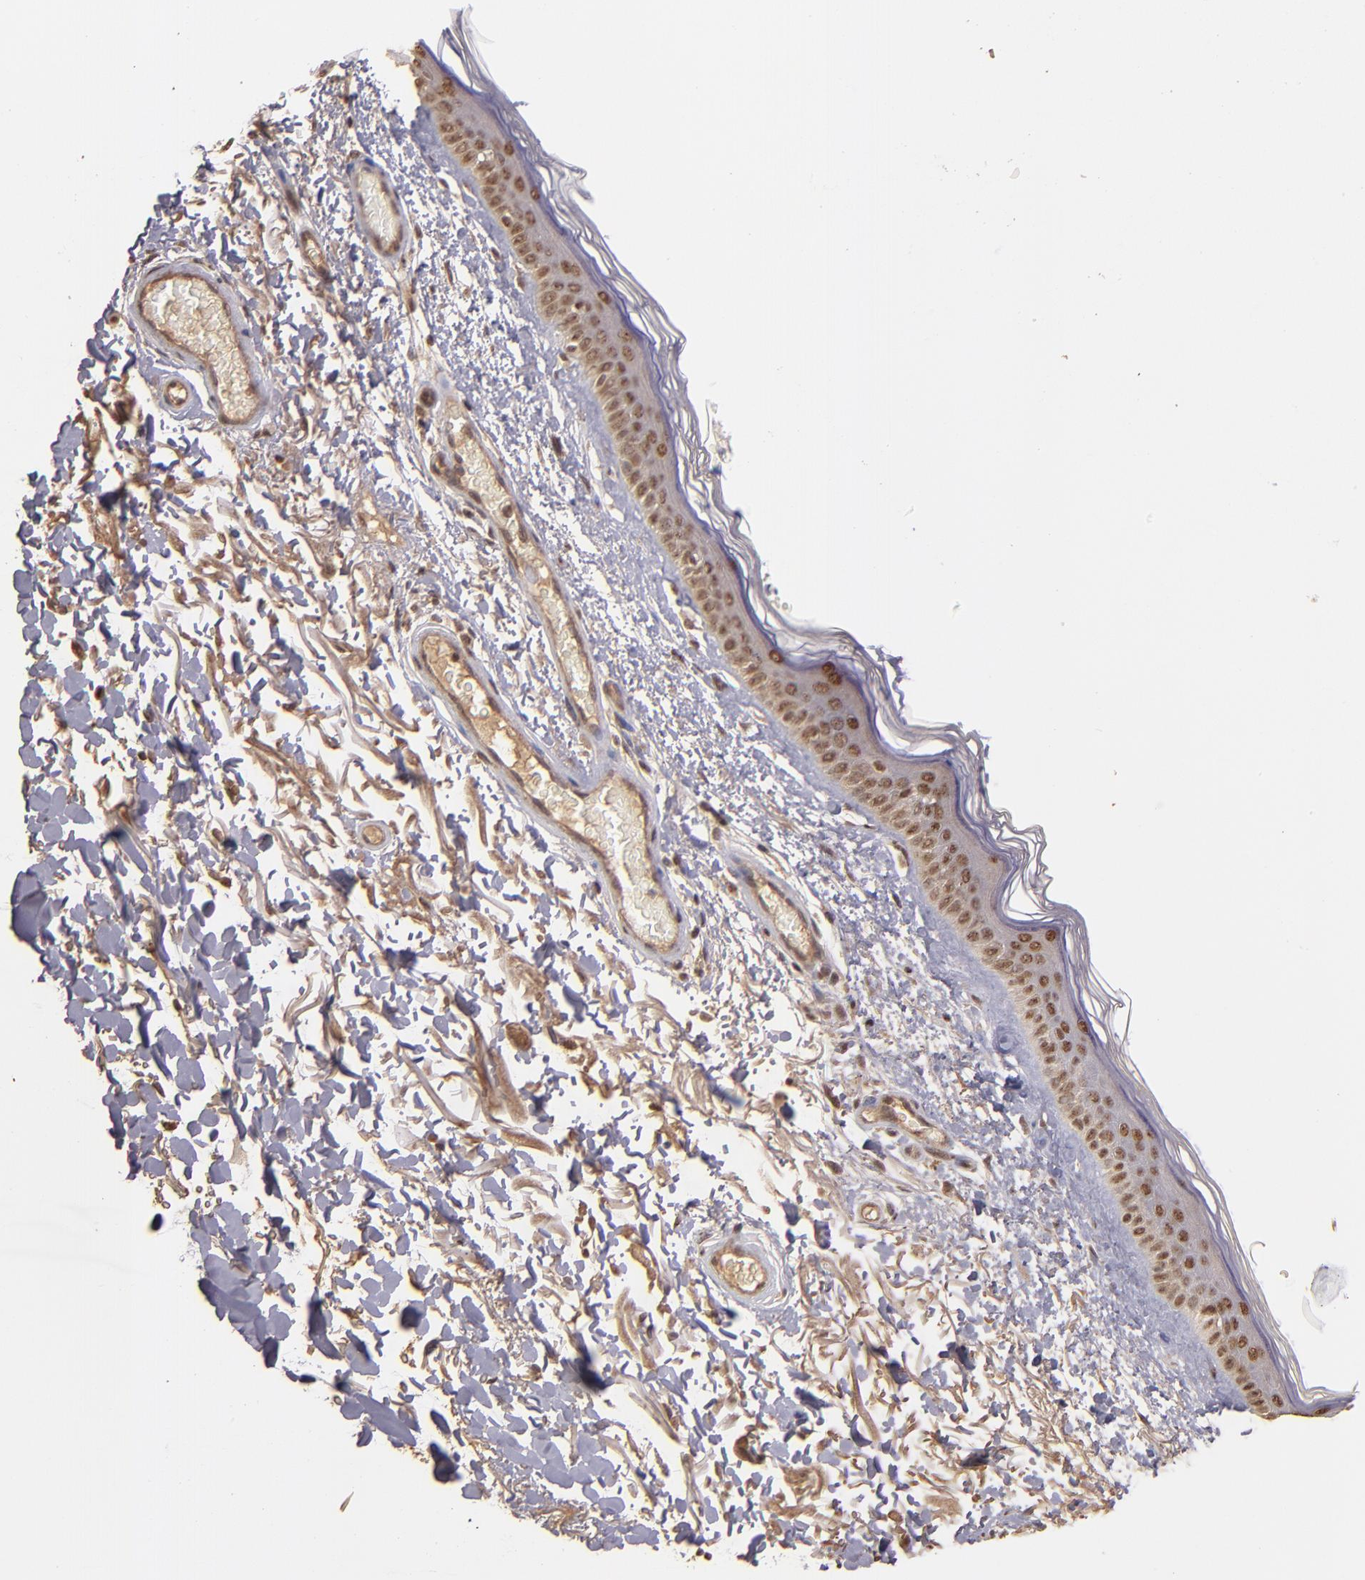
{"staining": {"intensity": "moderate", "quantity": ">75%", "location": "nuclear"}, "tissue": "skin", "cell_type": "Fibroblasts", "image_type": "normal", "snomed": [{"axis": "morphology", "description": "Normal tissue, NOS"}, {"axis": "topography", "description": "Skin"}], "caption": "Protein staining by immunohistochemistry exhibits moderate nuclear staining in approximately >75% of fibroblasts in benign skin. (IHC, brightfield microscopy, high magnification).", "gene": "ABHD12B", "patient": {"sex": "male", "age": 63}}